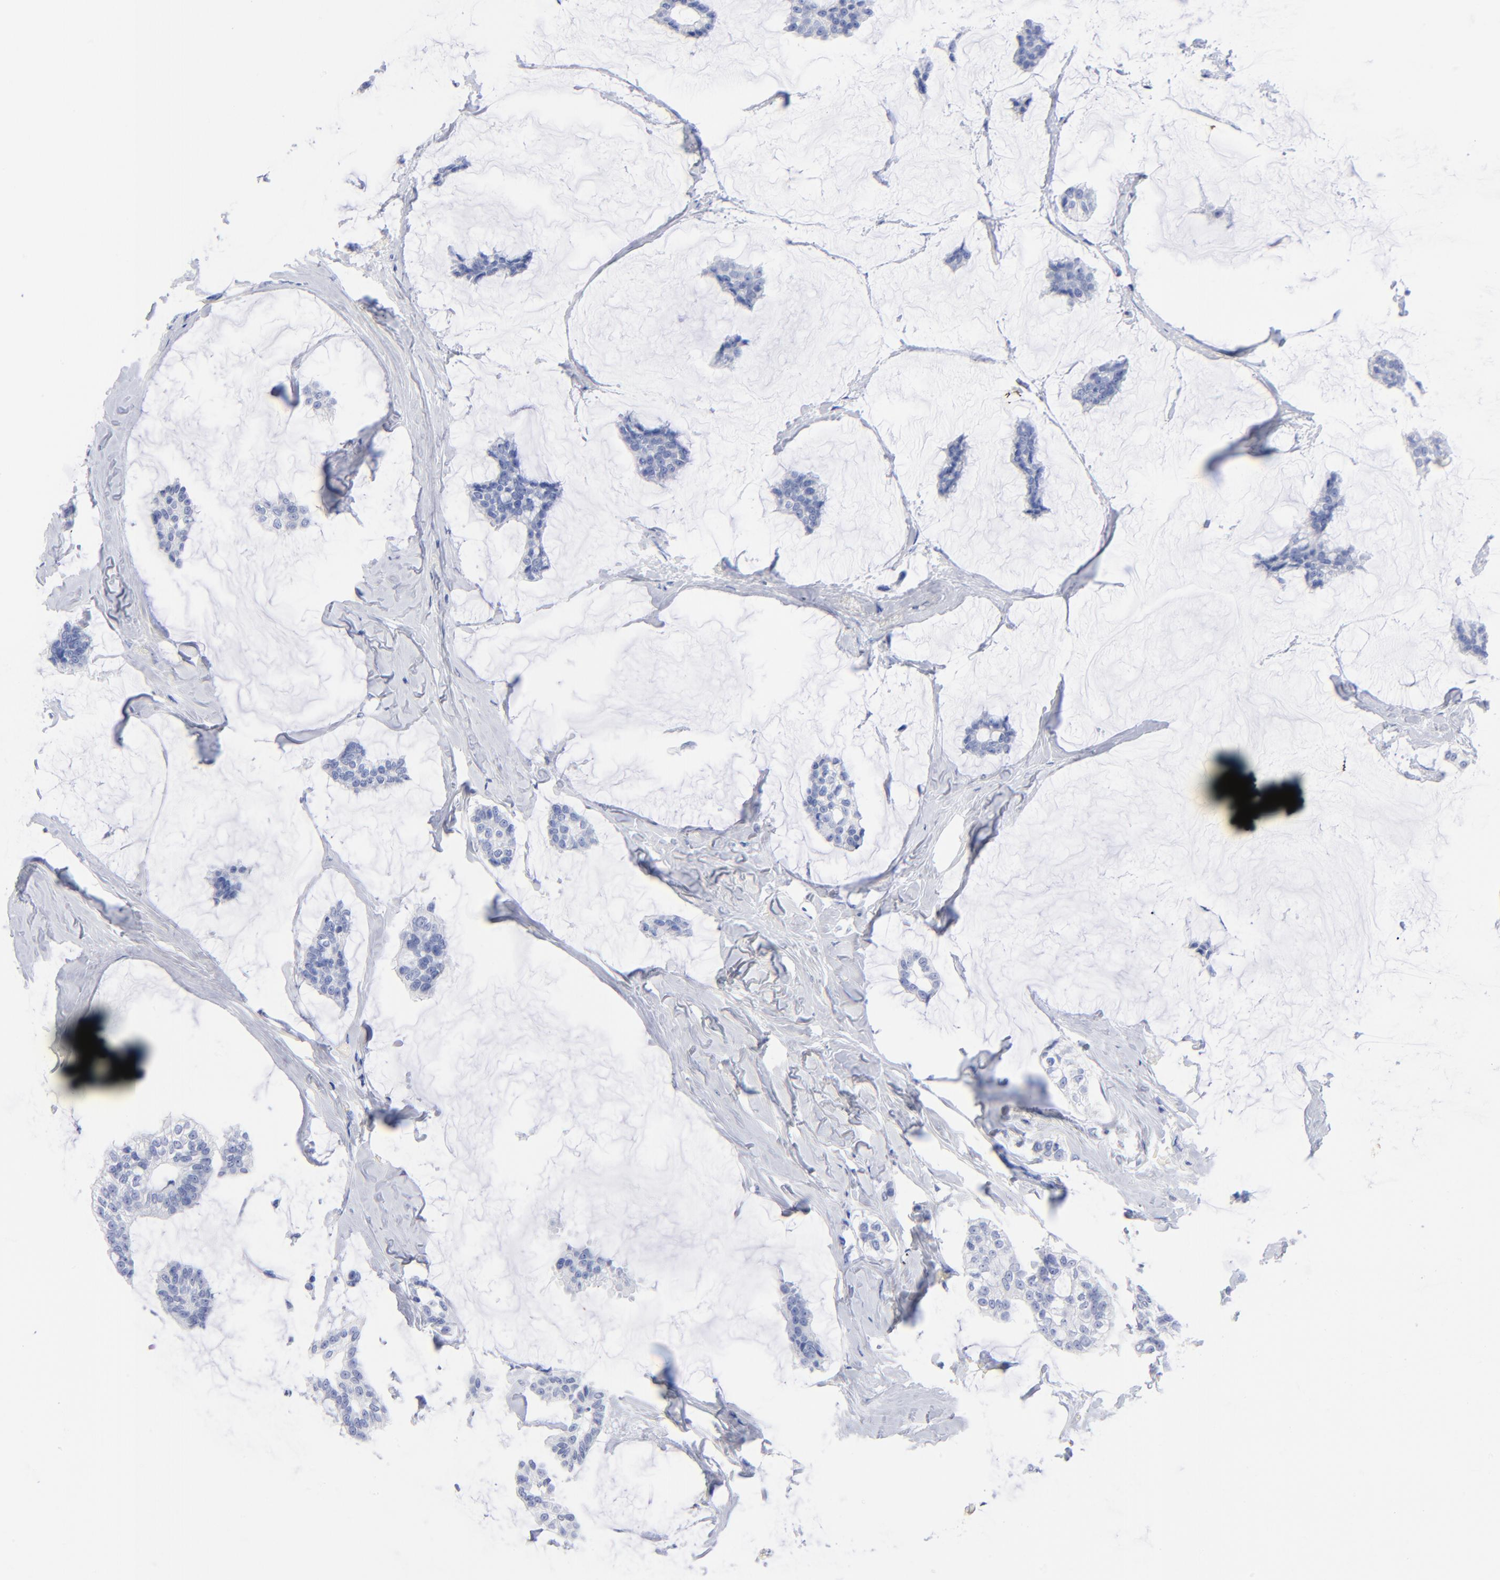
{"staining": {"intensity": "negative", "quantity": "none", "location": "none"}, "tissue": "breast cancer", "cell_type": "Tumor cells", "image_type": "cancer", "snomed": [{"axis": "morphology", "description": "Duct carcinoma"}, {"axis": "topography", "description": "Breast"}], "caption": "An immunohistochemistry histopathology image of infiltrating ductal carcinoma (breast) is shown. There is no staining in tumor cells of infiltrating ductal carcinoma (breast).", "gene": "ACY1", "patient": {"sex": "female", "age": 93}}